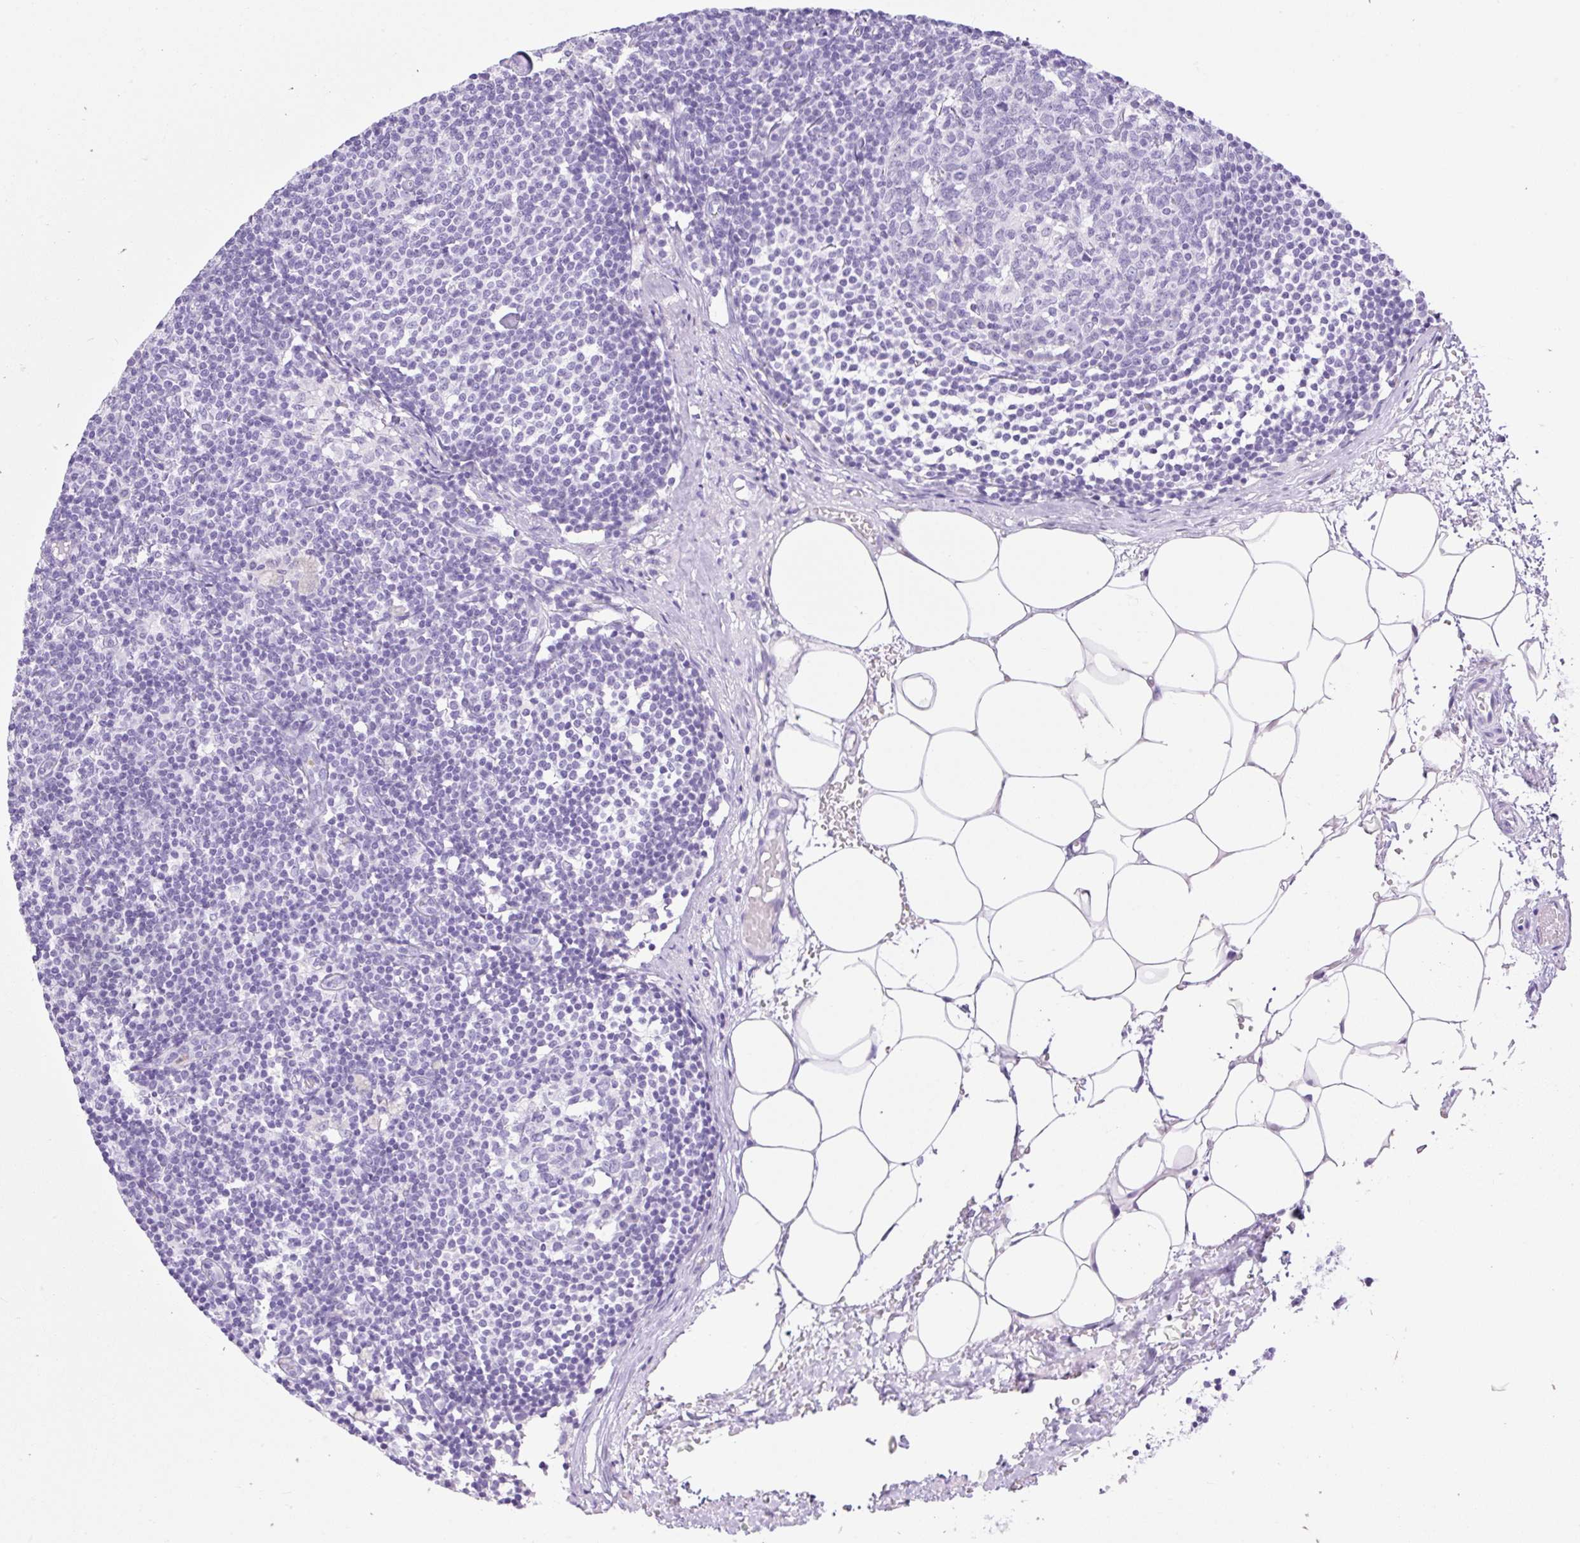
{"staining": {"intensity": "negative", "quantity": "none", "location": "none"}, "tissue": "lymph node", "cell_type": "Germinal center cells", "image_type": "normal", "snomed": [{"axis": "morphology", "description": "Normal tissue, NOS"}, {"axis": "topography", "description": "Lymph node"}], "caption": "Immunohistochemistry (IHC) of benign human lymph node displays no expression in germinal center cells.", "gene": "SLC25A40", "patient": {"sex": "male", "age": 49}}